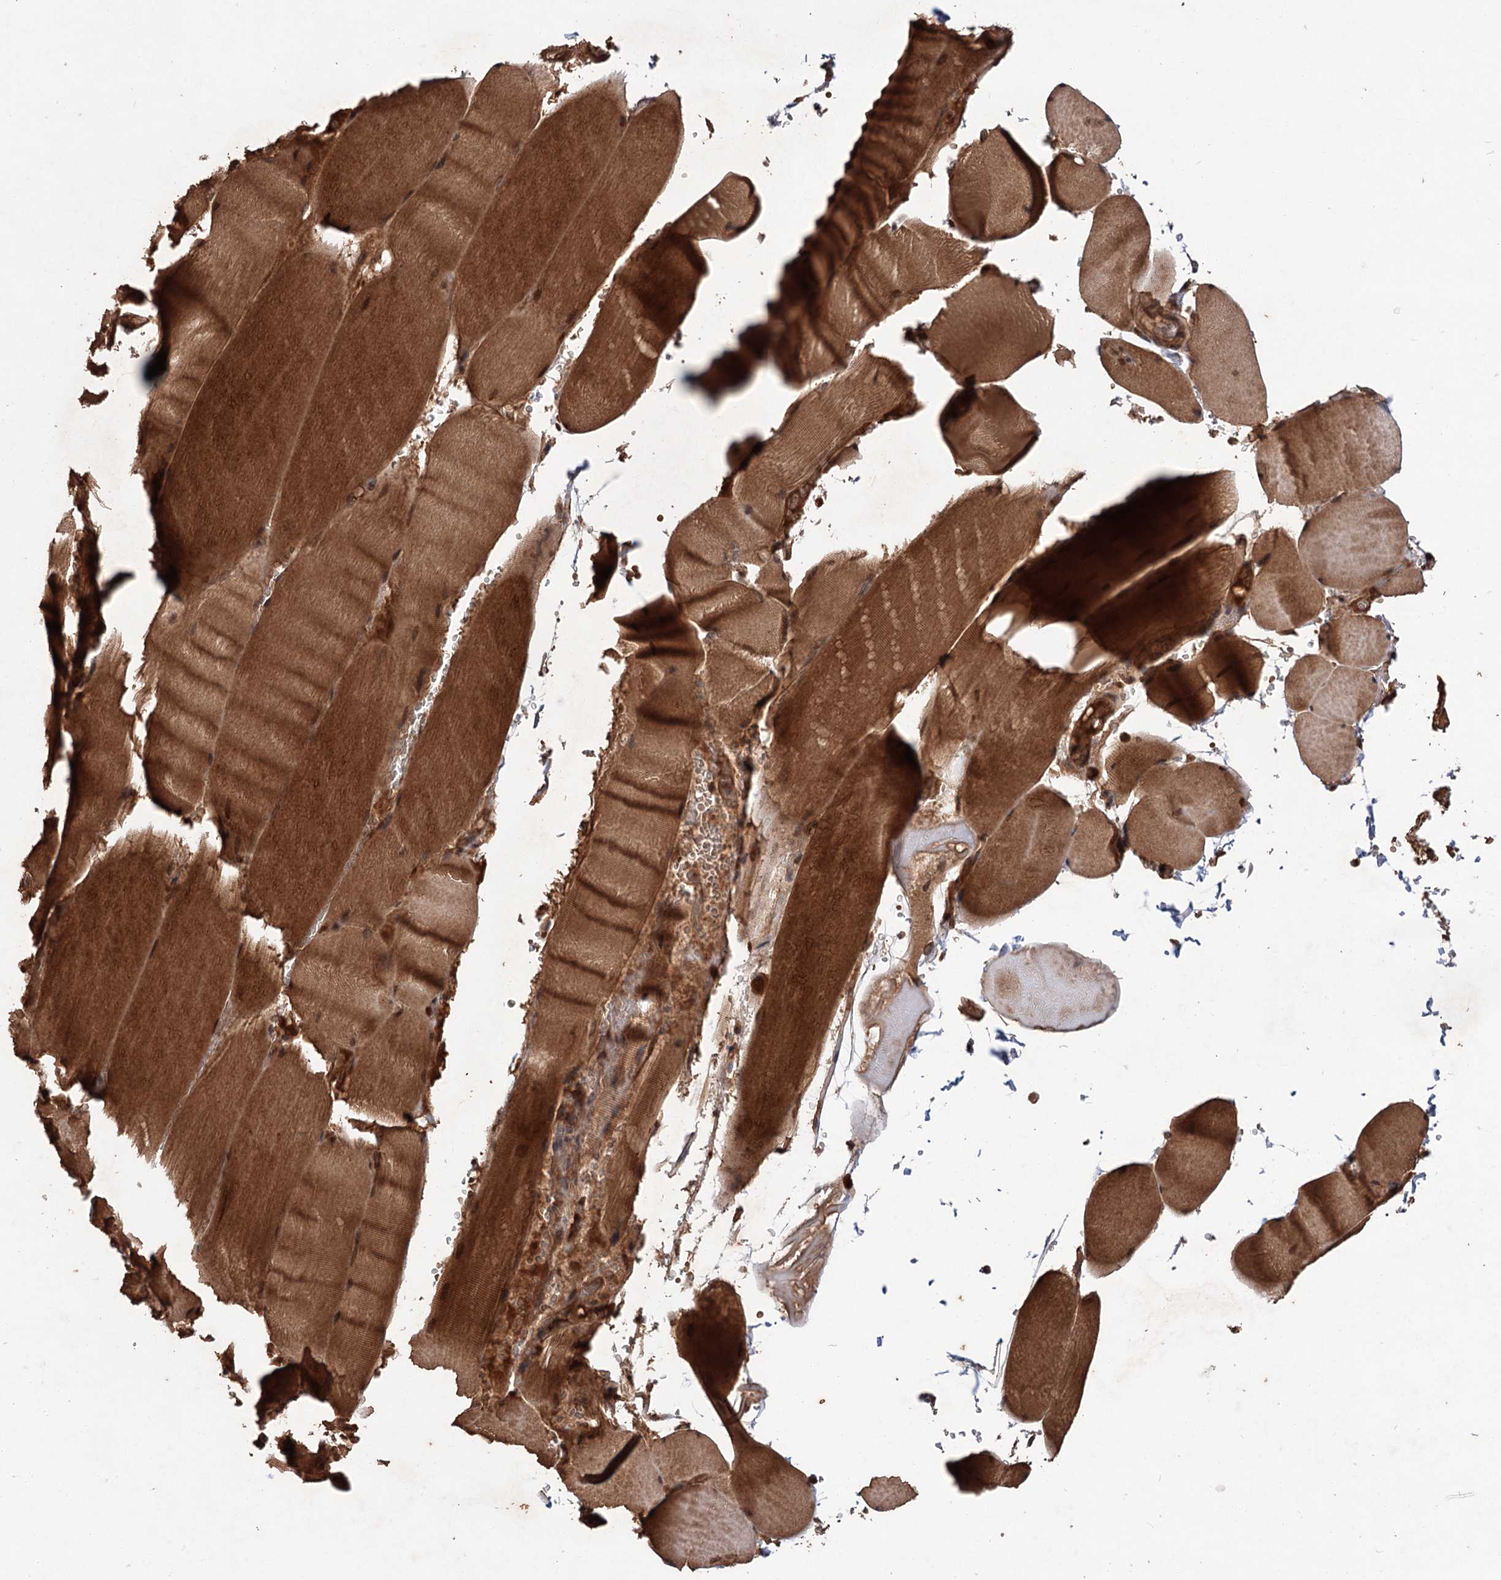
{"staining": {"intensity": "strong", "quantity": ">75%", "location": "cytoplasmic/membranous,nuclear"}, "tissue": "skeletal muscle", "cell_type": "Myocytes", "image_type": "normal", "snomed": [{"axis": "morphology", "description": "Normal tissue, NOS"}, {"axis": "topography", "description": "Skeletal muscle"}, {"axis": "topography", "description": "Head-Neck"}], "caption": "Brown immunohistochemical staining in unremarkable skeletal muscle exhibits strong cytoplasmic/membranous,nuclear staining in about >75% of myocytes.", "gene": "ADK", "patient": {"sex": "male", "age": 66}}